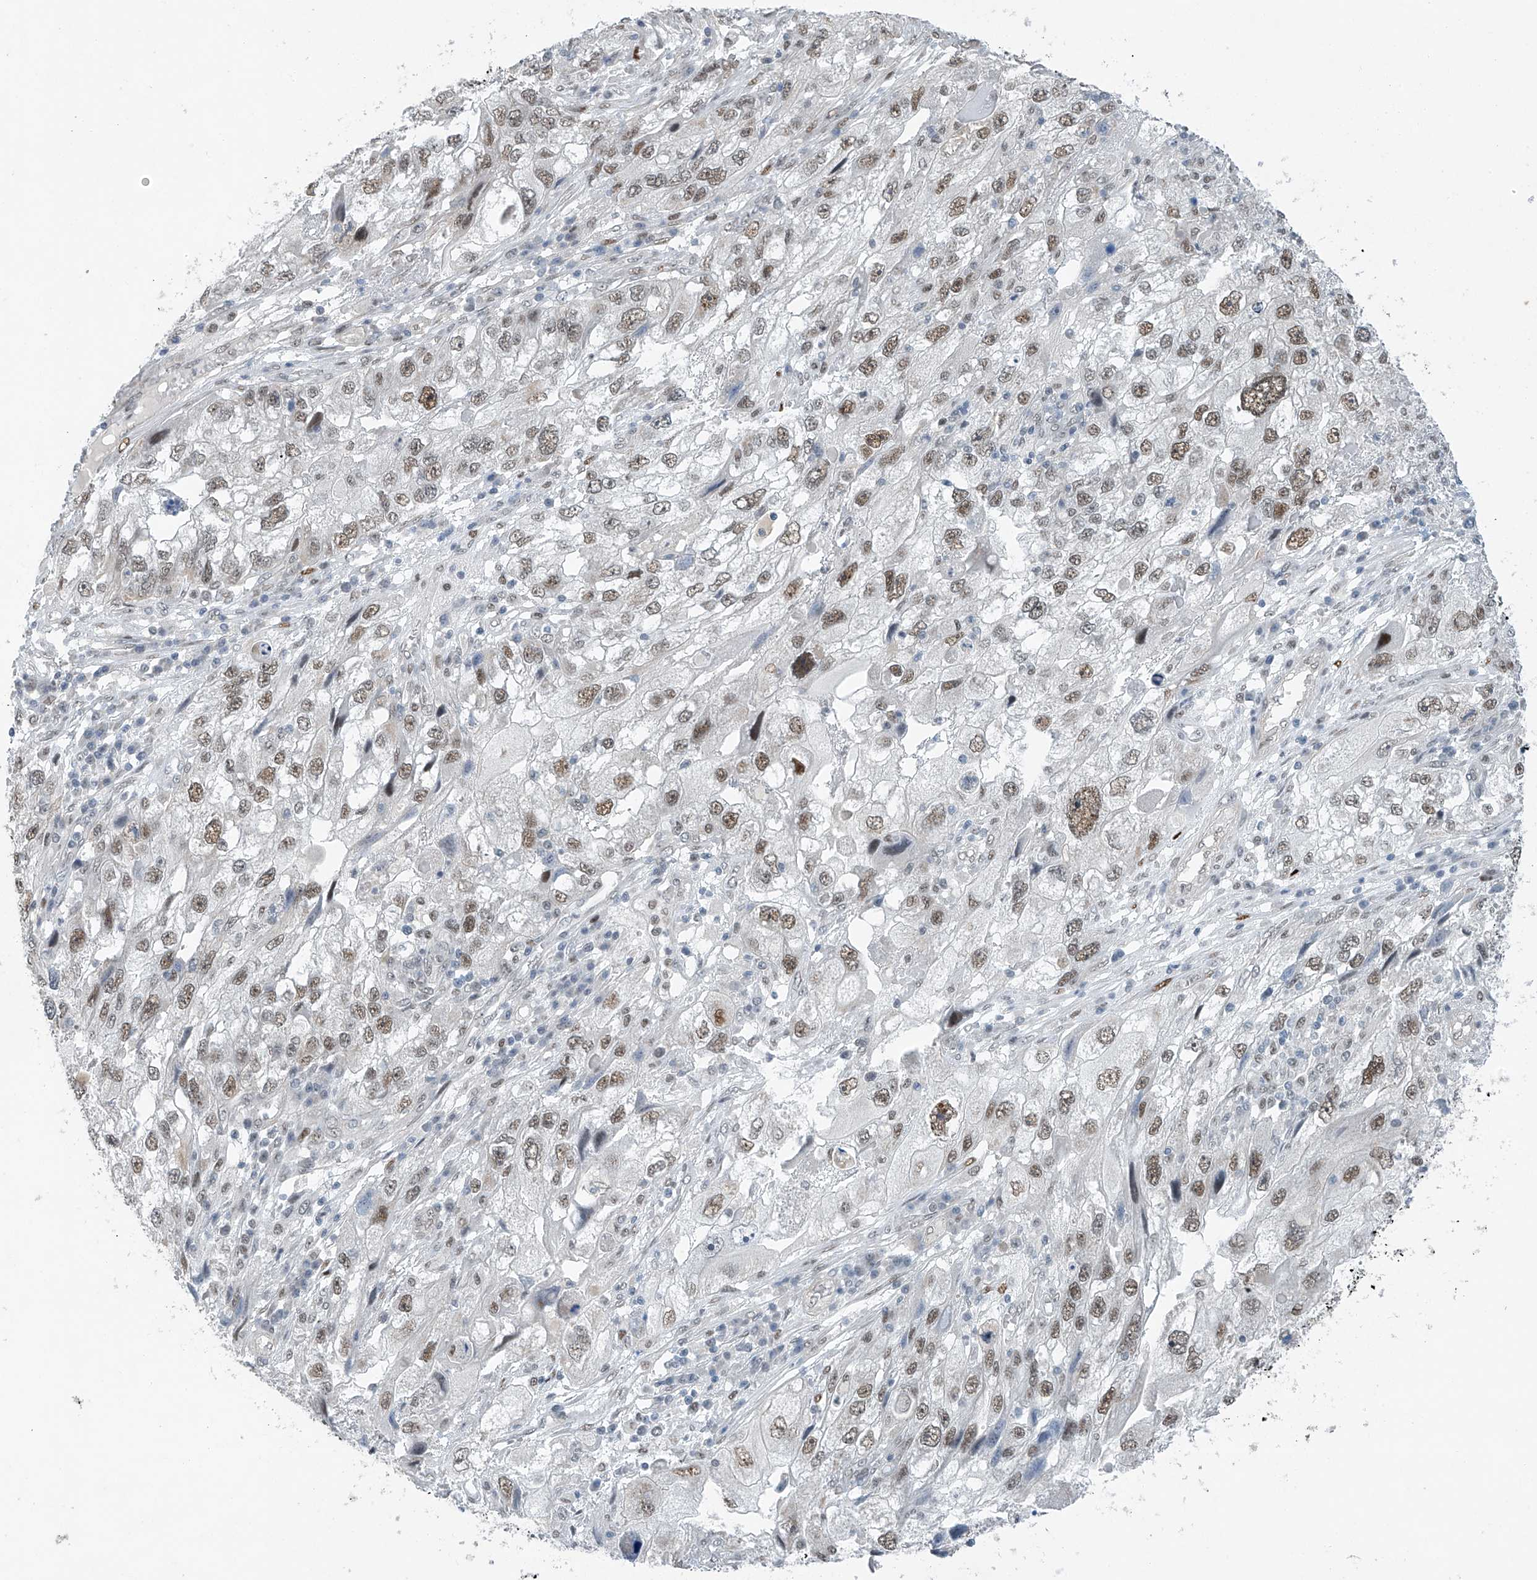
{"staining": {"intensity": "moderate", "quantity": ">75%", "location": "nuclear"}, "tissue": "endometrial cancer", "cell_type": "Tumor cells", "image_type": "cancer", "snomed": [{"axis": "morphology", "description": "Adenocarcinoma, NOS"}, {"axis": "topography", "description": "Endometrium"}], "caption": "There is medium levels of moderate nuclear expression in tumor cells of endometrial cancer, as demonstrated by immunohistochemical staining (brown color).", "gene": "TAF8", "patient": {"sex": "female", "age": 49}}